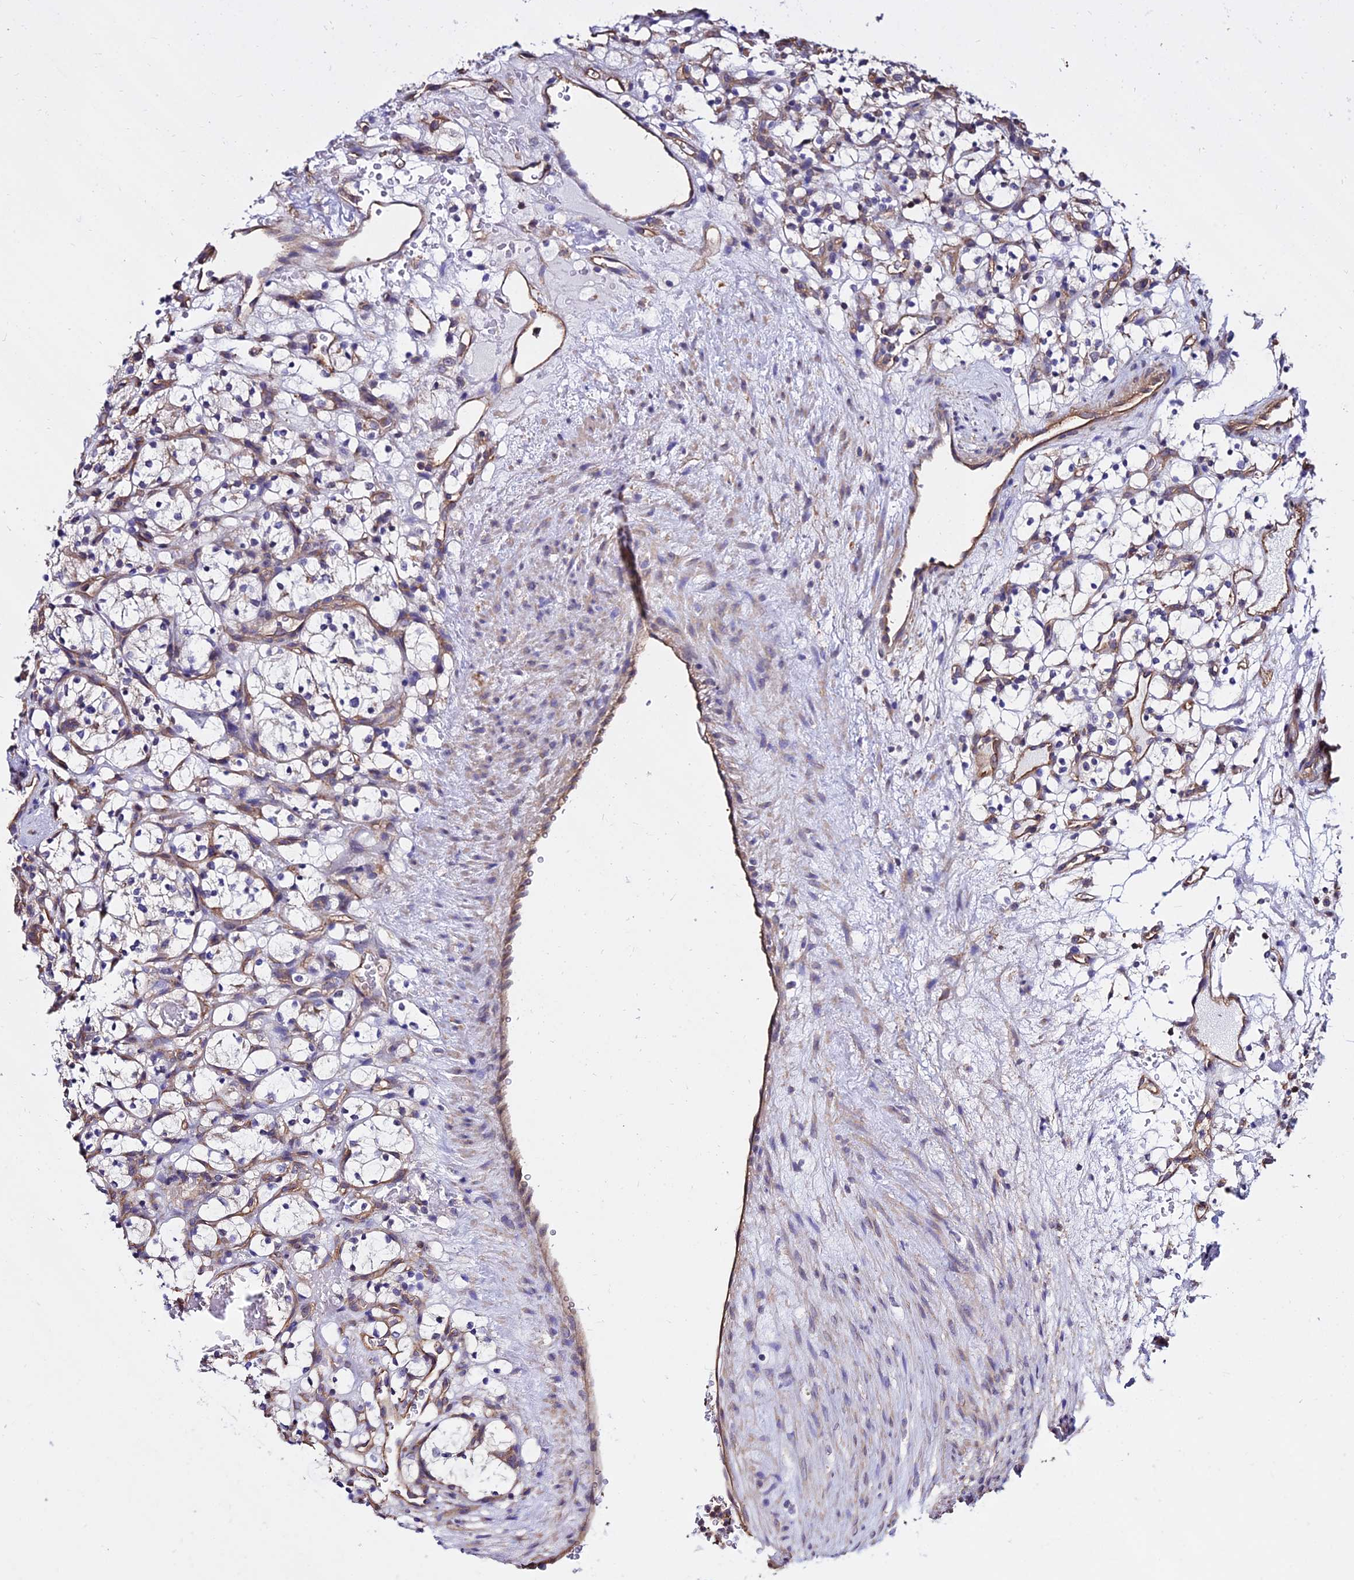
{"staining": {"intensity": "negative", "quantity": "none", "location": "none"}, "tissue": "renal cancer", "cell_type": "Tumor cells", "image_type": "cancer", "snomed": [{"axis": "morphology", "description": "Adenocarcinoma, NOS"}, {"axis": "topography", "description": "Kidney"}], "caption": "This photomicrograph is of renal cancer stained with IHC to label a protein in brown with the nuclei are counter-stained blue. There is no staining in tumor cells. The staining was performed using DAB to visualize the protein expression in brown, while the nuclei were stained in blue with hematoxylin (Magnification: 20x).", "gene": "CALM2", "patient": {"sex": "female", "age": 69}}